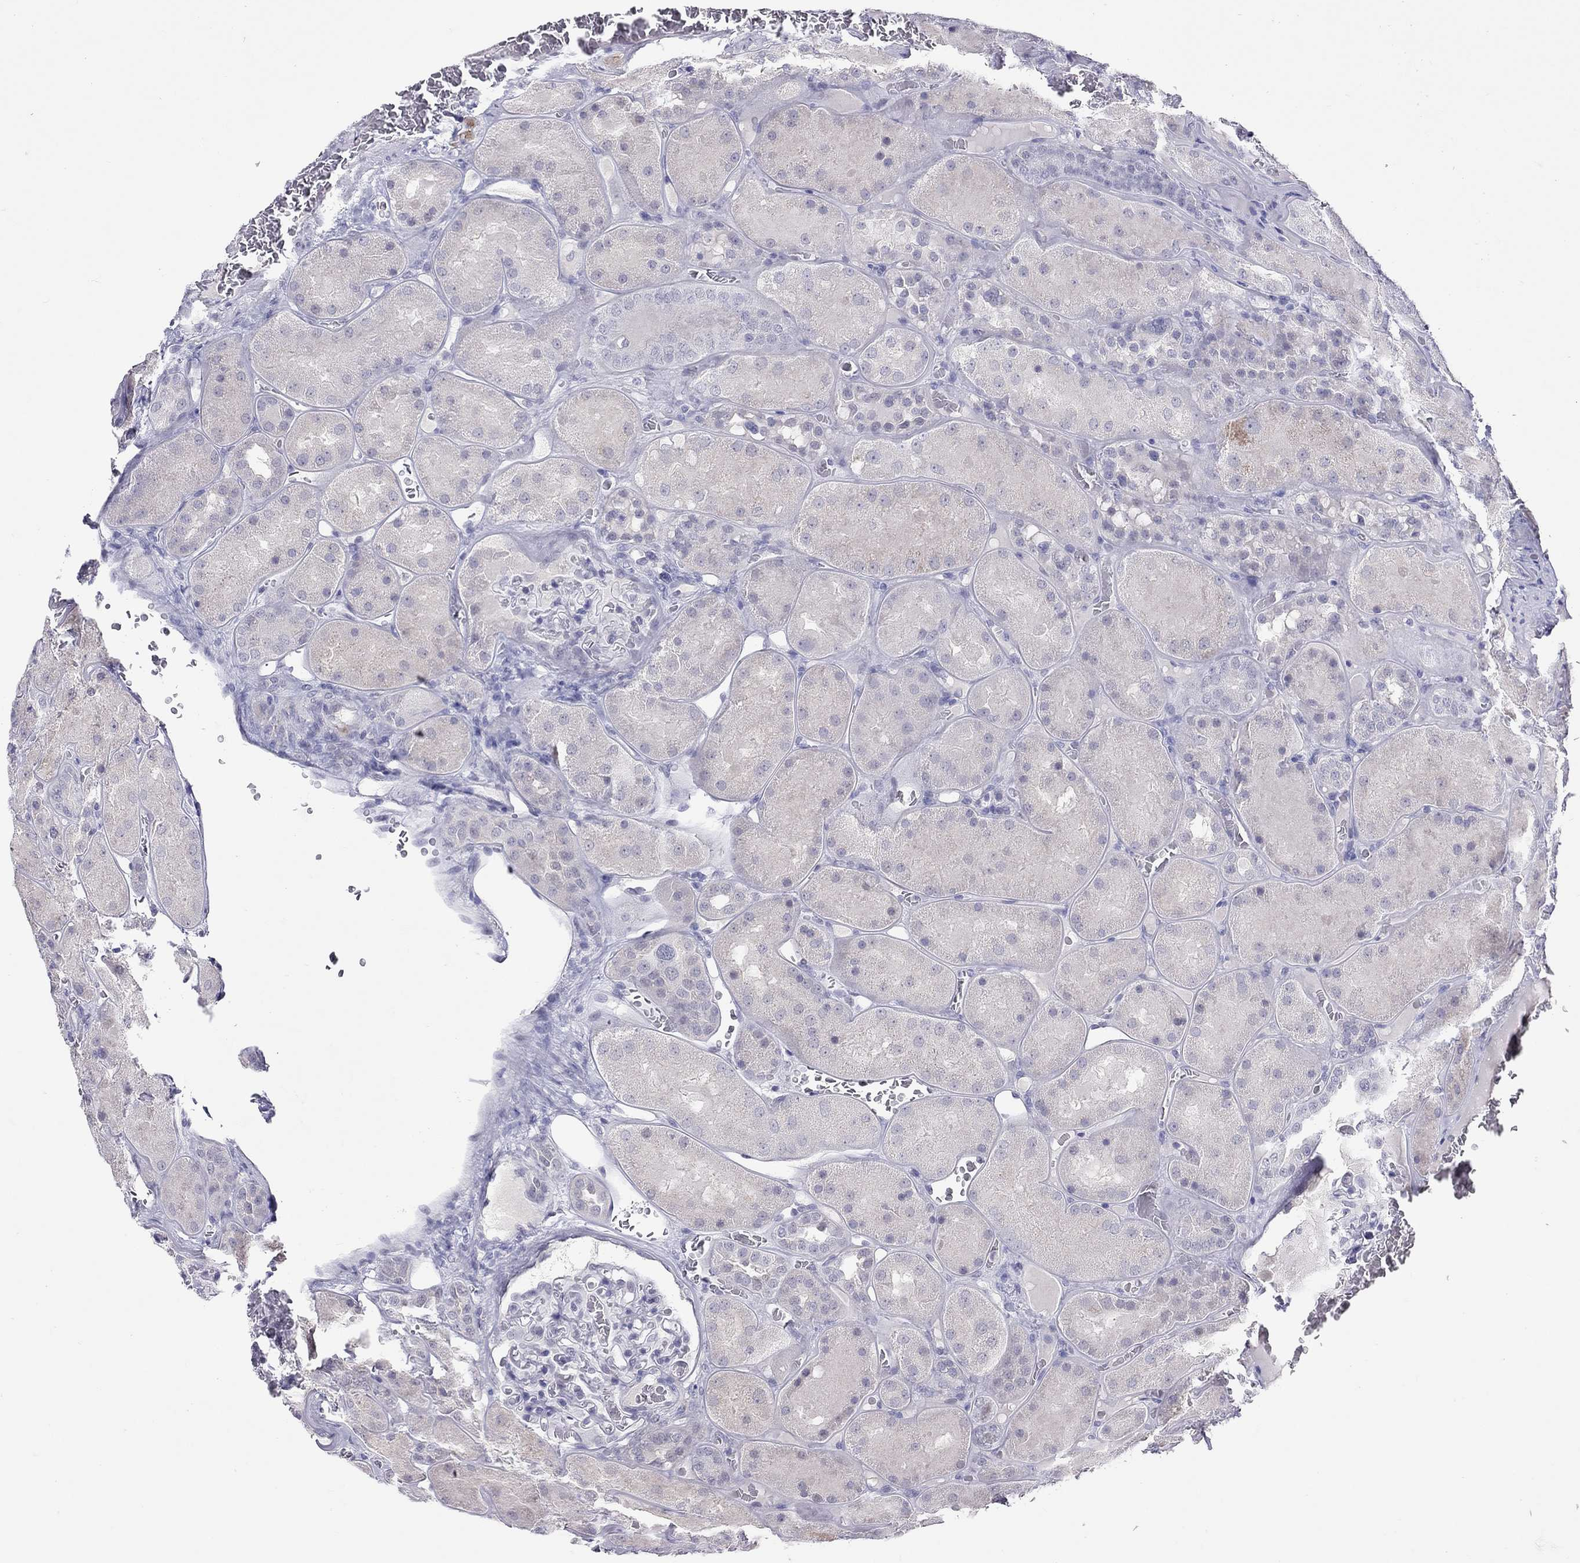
{"staining": {"intensity": "negative", "quantity": "none", "location": "none"}, "tissue": "kidney", "cell_type": "Cells in glomeruli", "image_type": "normal", "snomed": [{"axis": "morphology", "description": "Normal tissue, NOS"}, {"axis": "topography", "description": "Kidney"}], "caption": "A high-resolution micrograph shows IHC staining of unremarkable kidney, which exhibits no significant staining in cells in glomeruli.", "gene": "JHY", "patient": {"sex": "male", "age": 73}}